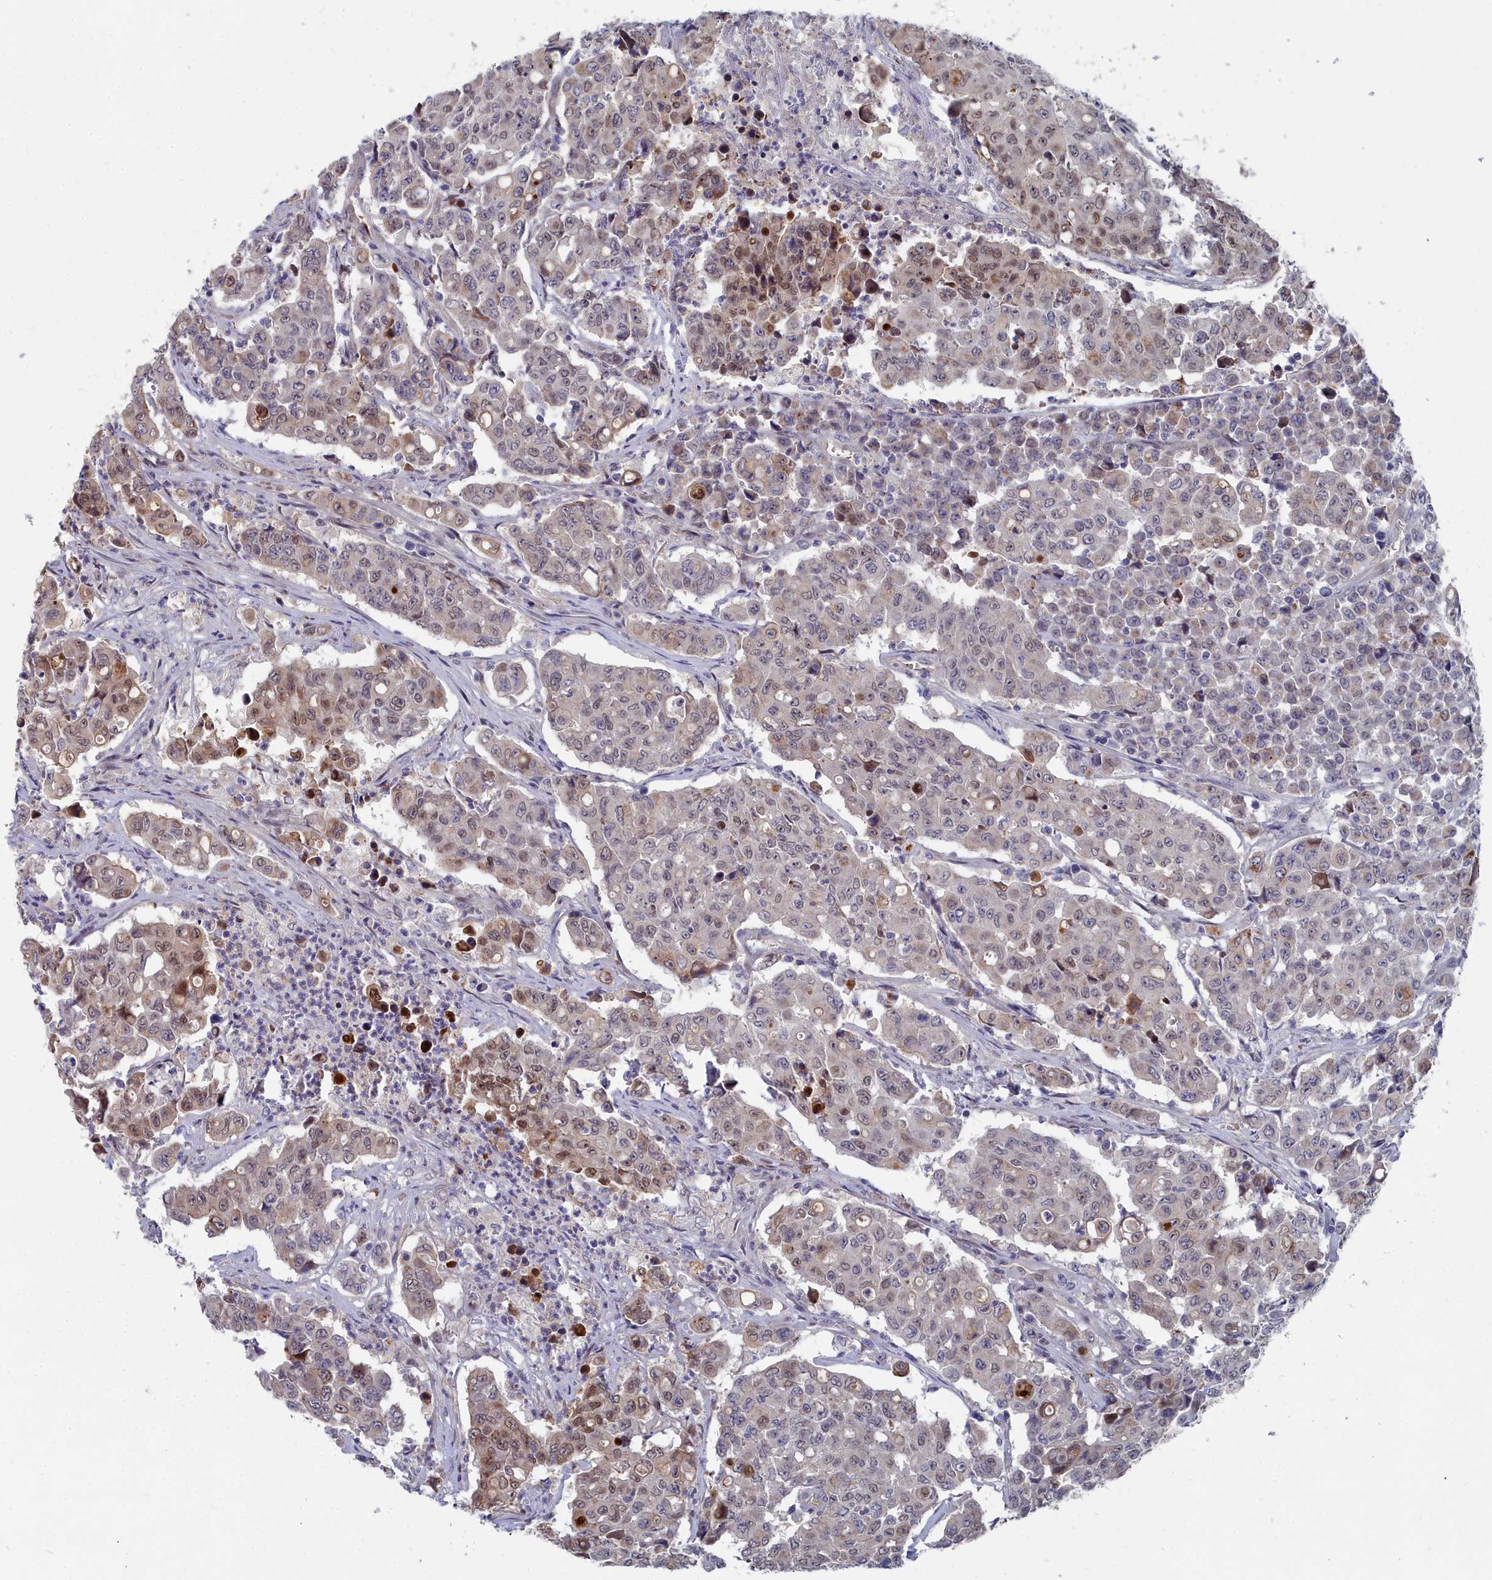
{"staining": {"intensity": "moderate", "quantity": "<25%", "location": "nuclear"}, "tissue": "colorectal cancer", "cell_type": "Tumor cells", "image_type": "cancer", "snomed": [{"axis": "morphology", "description": "Adenocarcinoma, NOS"}, {"axis": "topography", "description": "Colon"}], "caption": "IHC histopathology image of neoplastic tissue: colorectal adenocarcinoma stained using immunohistochemistry exhibits low levels of moderate protein expression localized specifically in the nuclear of tumor cells, appearing as a nuclear brown color.", "gene": "RPS27A", "patient": {"sex": "male", "age": 51}}